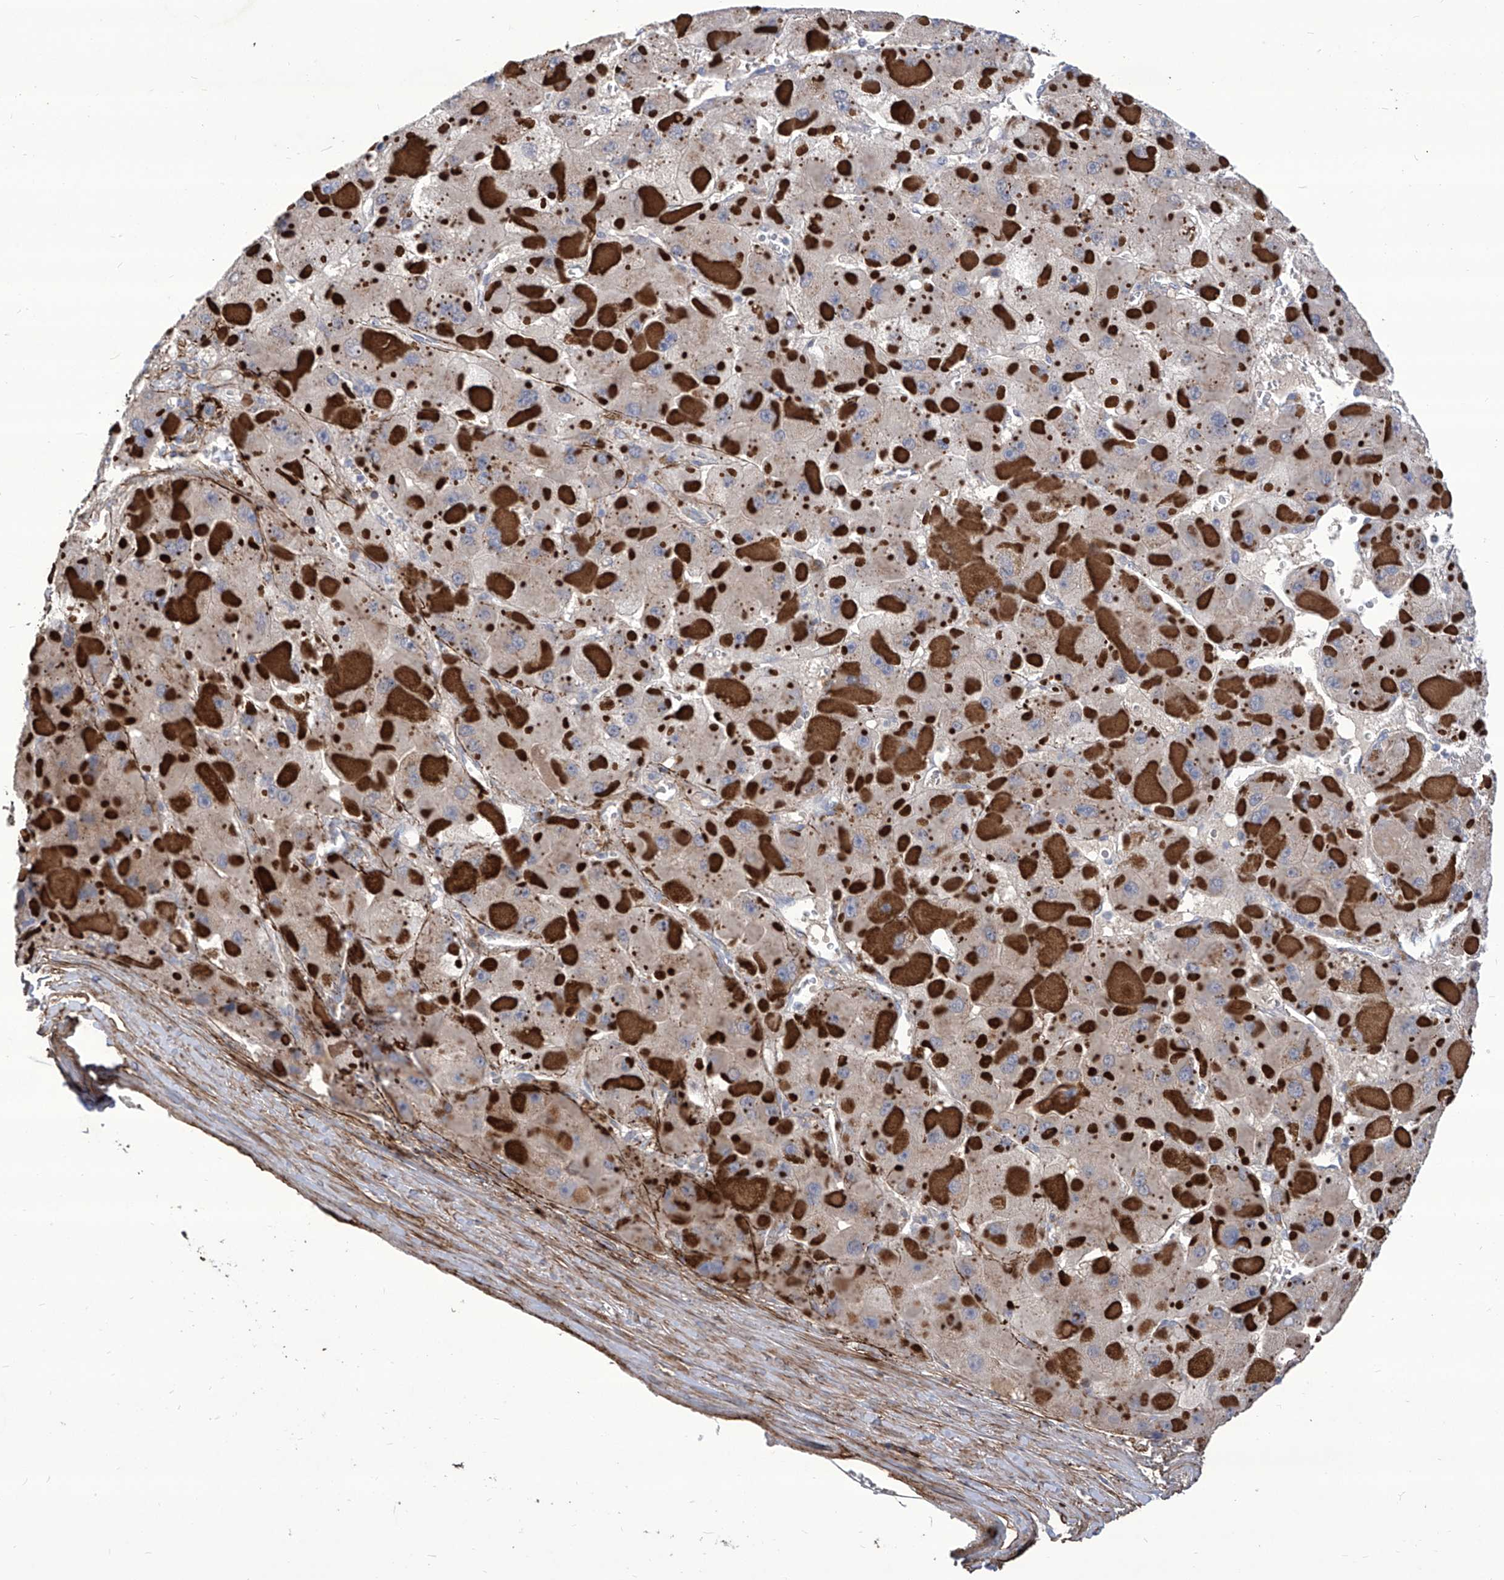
{"staining": {"intensity": "weak", "quantity": "<25%", "location": "cytoplasmic/membranous"}, "tissue": "liver cancer", "cell_type": "Tumor cells", "image_type": "cancer", "snomed": [{"axis": "morphology", "description": "Carcinoma, Hepatocellular, NOS"}, {"axis": "topography", "description": "Liver"}], "caption": "The histopathology image exhibits no significant expression in tumor cells of hepatocellular carcinoma (liver).", "gene": "TXNIP", "patient": {"sex": "female", "age": 73}}